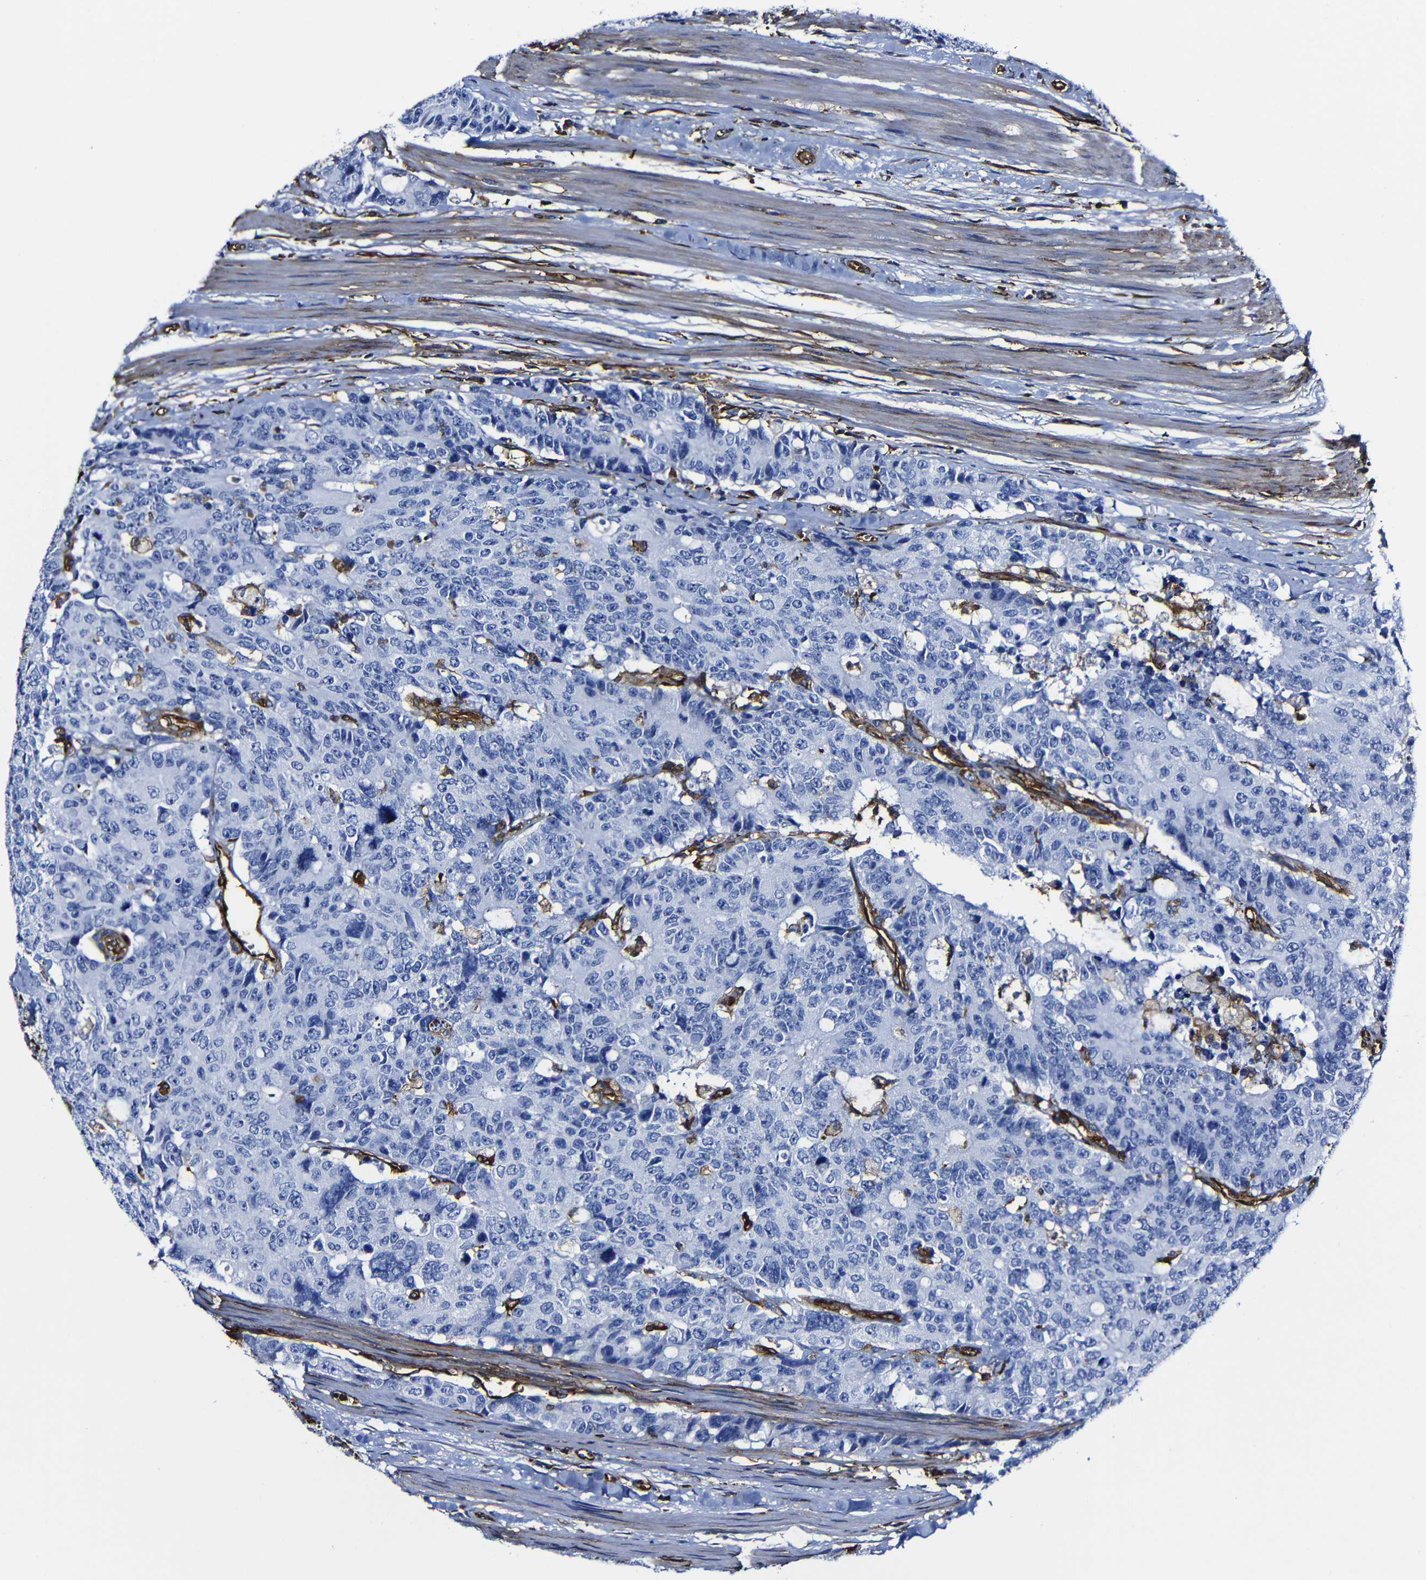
{"staining": {"intensity": "negative", "quantity": "none", "location": "none"}, "tissue": "colorectal cancer", "cell_type": "Tumor cells", "image_type": "cancer", "snomed": [{"axis": "morphology", "description": "Adenocarcinoma, NOS"}, {"axis": "topography", "description": "Colon"}], "caption": "This is a micrograph of immunohistochemistry staining of colorectal cancer, which shows no positivity in tumor cells. (Immunohistochemistry, brightfield microscopy, high magnification).", "gene": "MSN", "patient": {"sex": "female", "age": 86}}